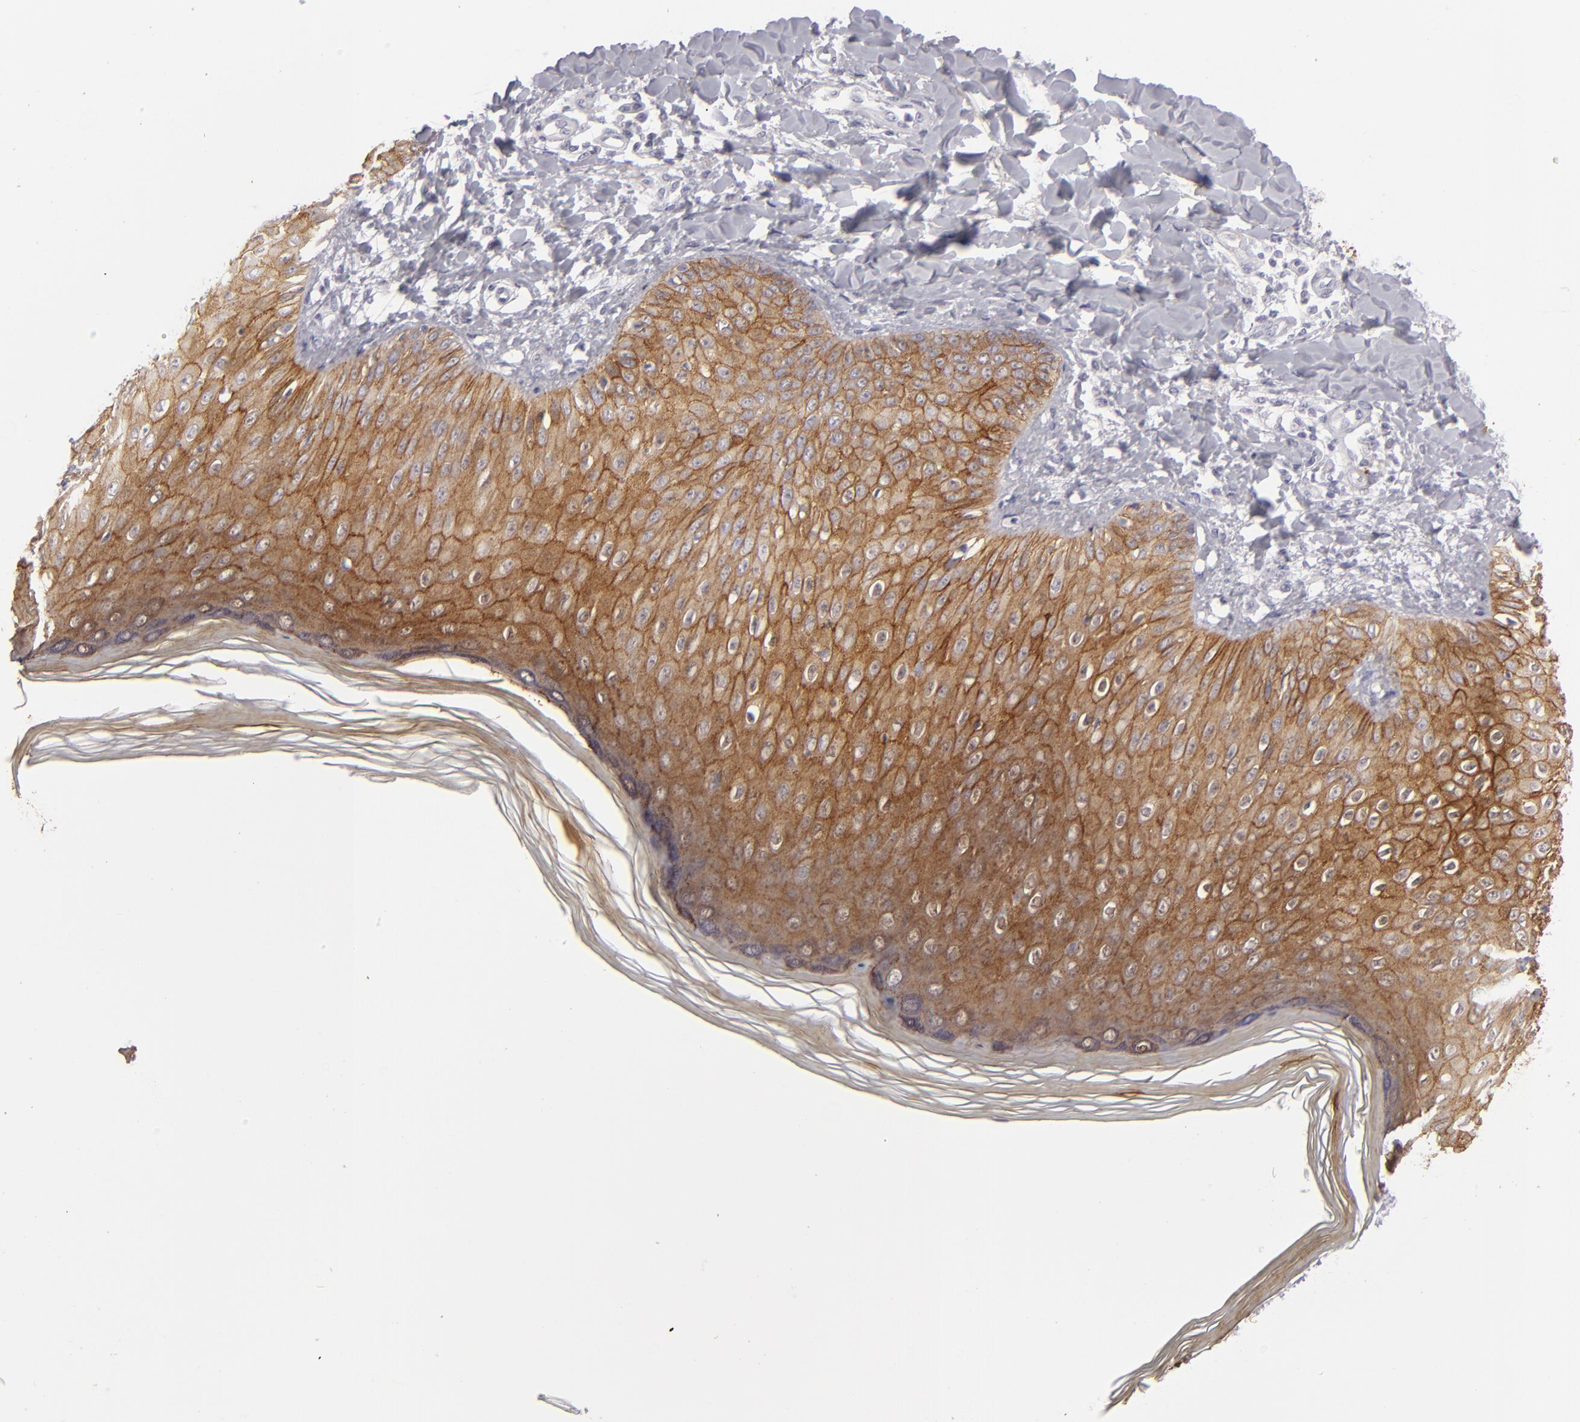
{"staining": {"intensity": "strong", "quantity": ">75%", "location": "cytoplasmic/membranous"}, "tissue": "skin", "cell_type": "Epidermal cells", "image_type": "normal", "snomed": [{"axis": "morphology", "description": "Normal tissue, NOS"}, {"axis": "morphology", "description": "Inflammation, NOS"}, {"axis": "topography", "description": "Soft tissue"}, {"axis": "topography", "description": "Anal"}], "caption": "IHC (DAB (3,3'-diaminobenzidine)) staining of unremarkable human skin displays strong cytoplasmic/membranous protein staining in about >75% of epidermal cells. The protein is shown in brown color, while the nuclei are stained blue.", "gene": "JUP", "patient": {"sex": "female", "age": 15}}